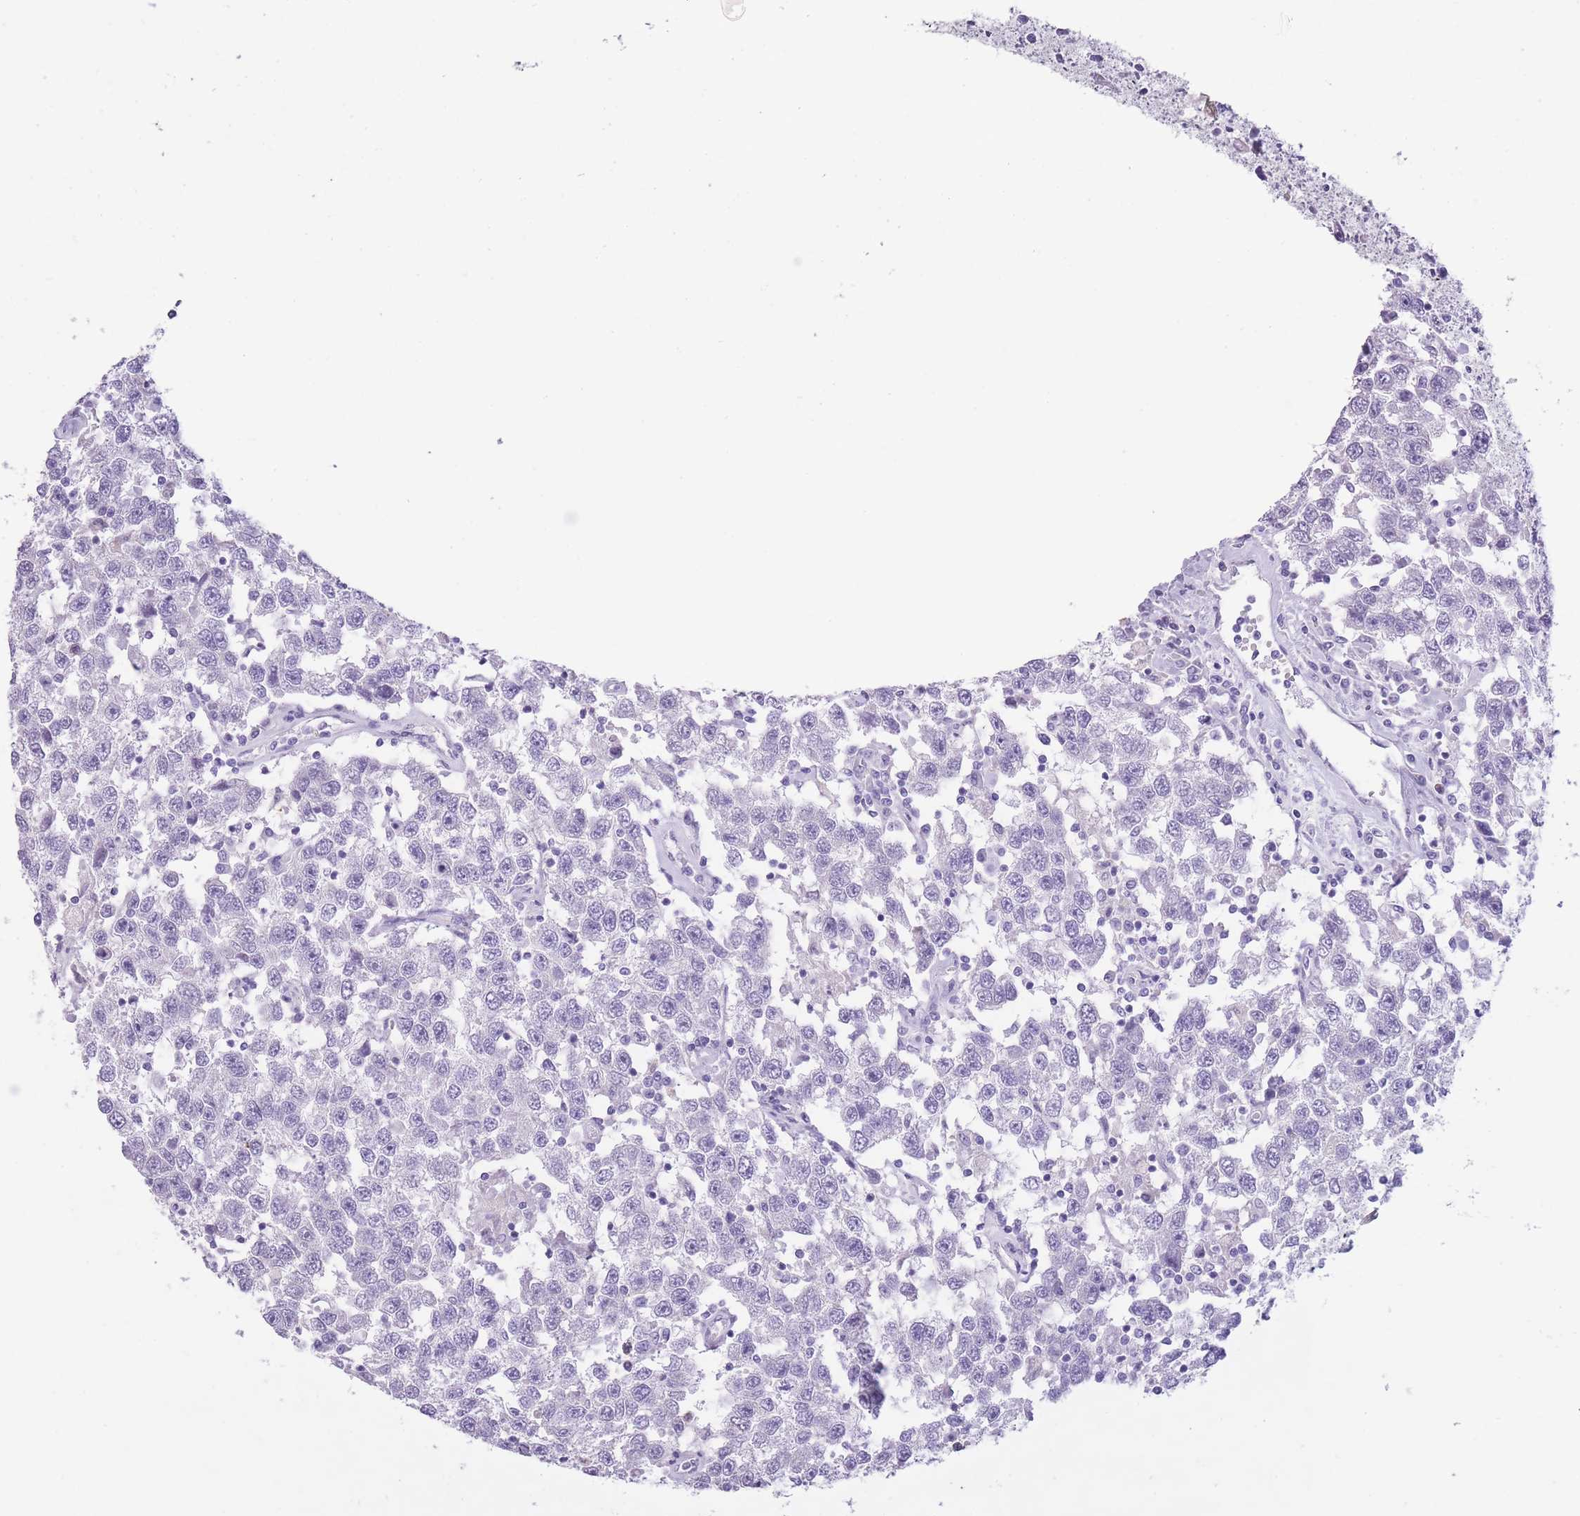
{"staining": {"intensity": "negative", "quantity": "none", "location": "none"}, "tissue": "testis cancer", "cell_type": "Tumor cells", "image_type": "cancer", "snomed": [{"axis": "morphology", "description": "Seminoma, NOS"}, {"axis": "topography", "description": "Testis"}], "caption": "A micrograph of human testis cancer (seminoma) is negative for staining in tumor cells. The staining was performed using DAB (3,3'-diaminobenzidine) to visualize the protein expression in brown, while the nuclei were stained in blue with hematoxylin (Magnification: 20x).", "gene": "WDR70", "patient": {"sex": "male", "age": 41}}